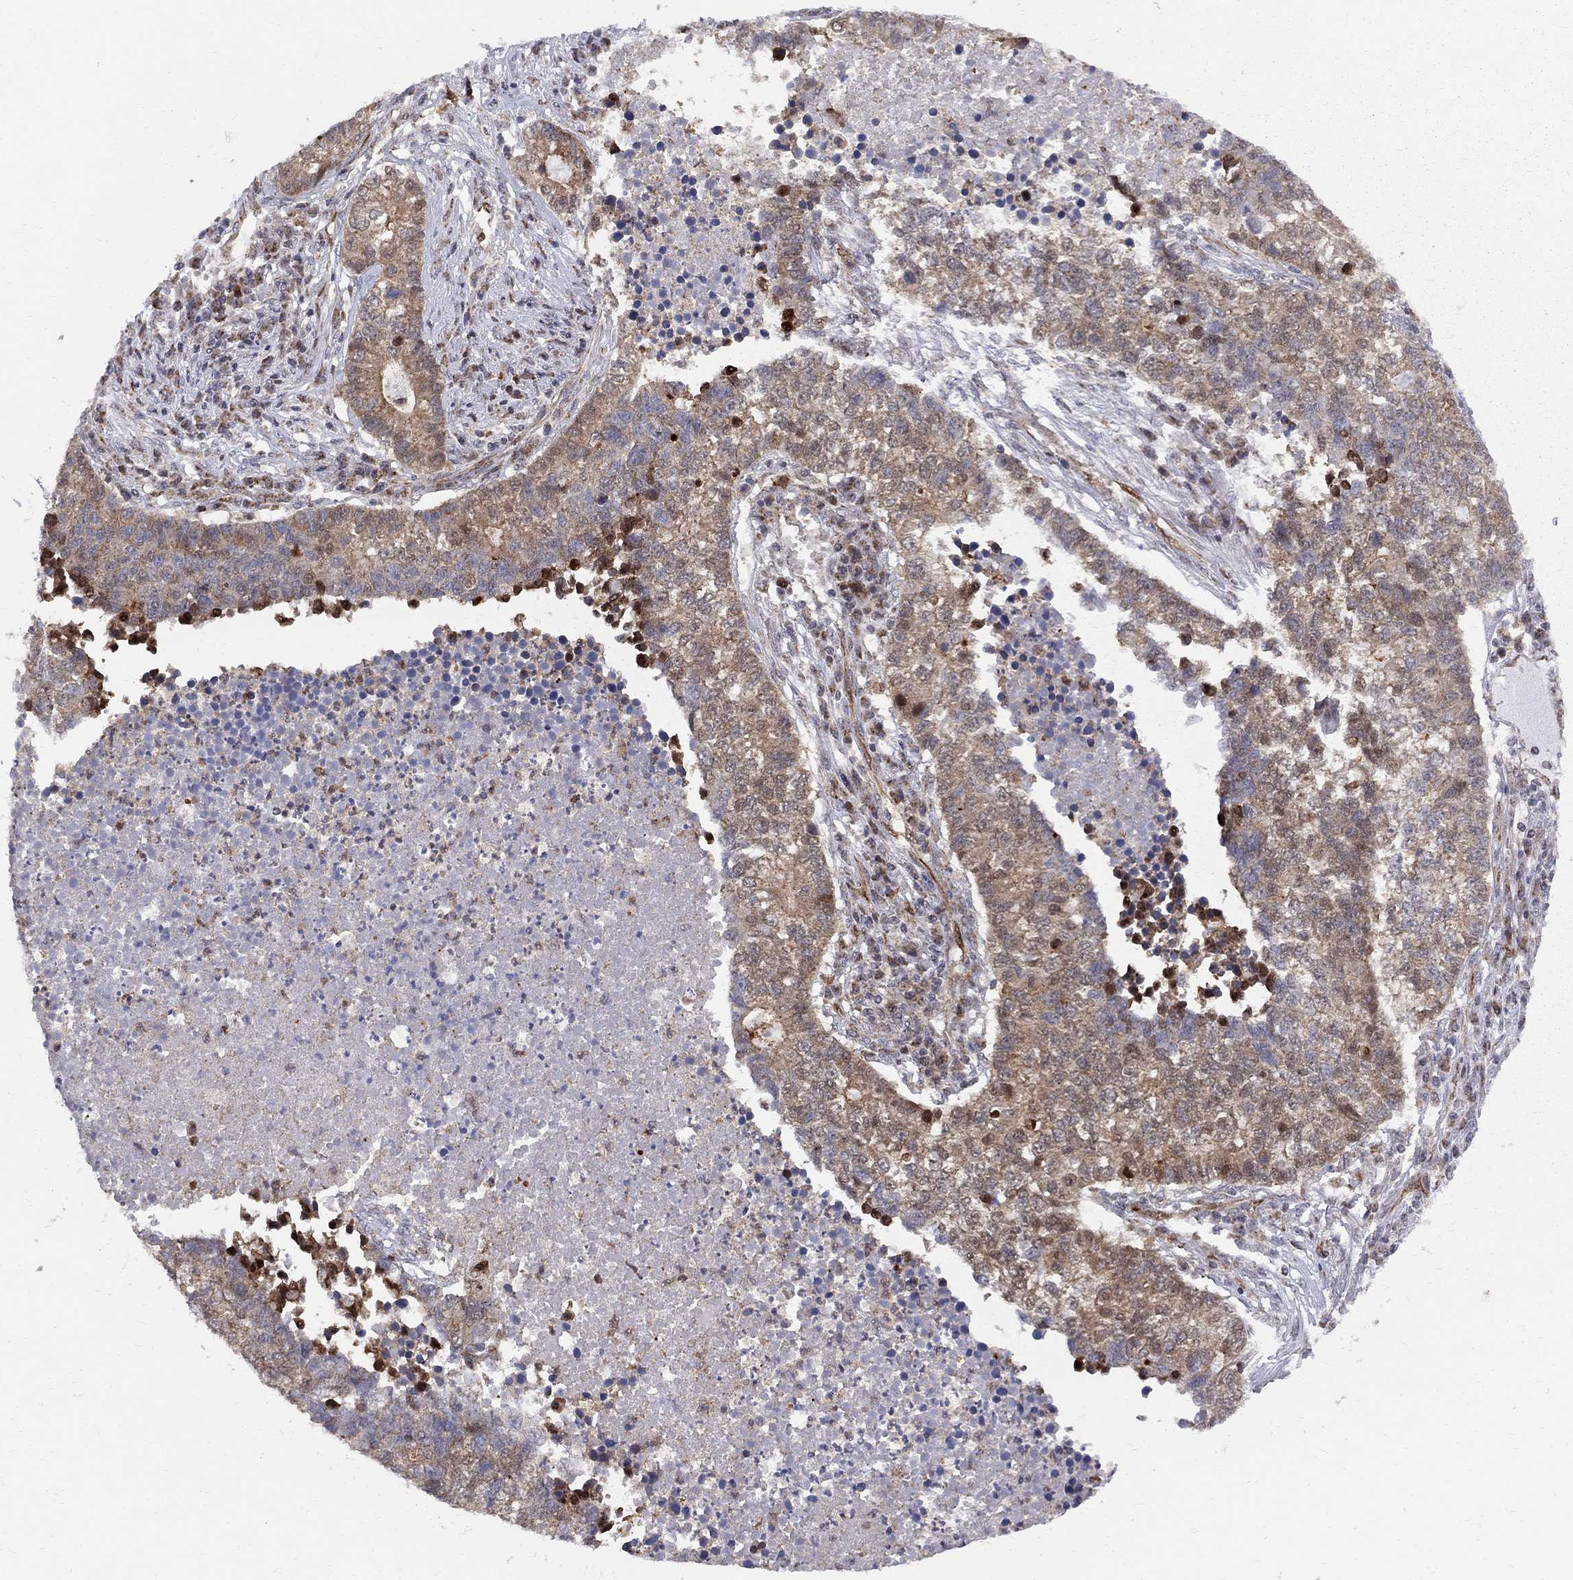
{"staining": {"intensity": "moderate", "quantity": ">75%", "location": "cytoplasmic/membranous"}, "tissue": "lung cancer", "cell_type": "Tumor cells", "image_type": "cancer", "snomed": [{"axis": "morphology", "description": "Adenocarcinoma, NOS"}, {"axis": "topography", "description": "Lung"}], "caption": "Adenocarcinoma (lung) stained with DAB (3,3'-diaminobenzidine) immunohistochemistry (IHC) exhibits medium levels of moderate cytoplasmic/membranous expression in about >75% of tumor cells.", "gene": "ELOB", "patient": {"sex": "male", "age": 57}}